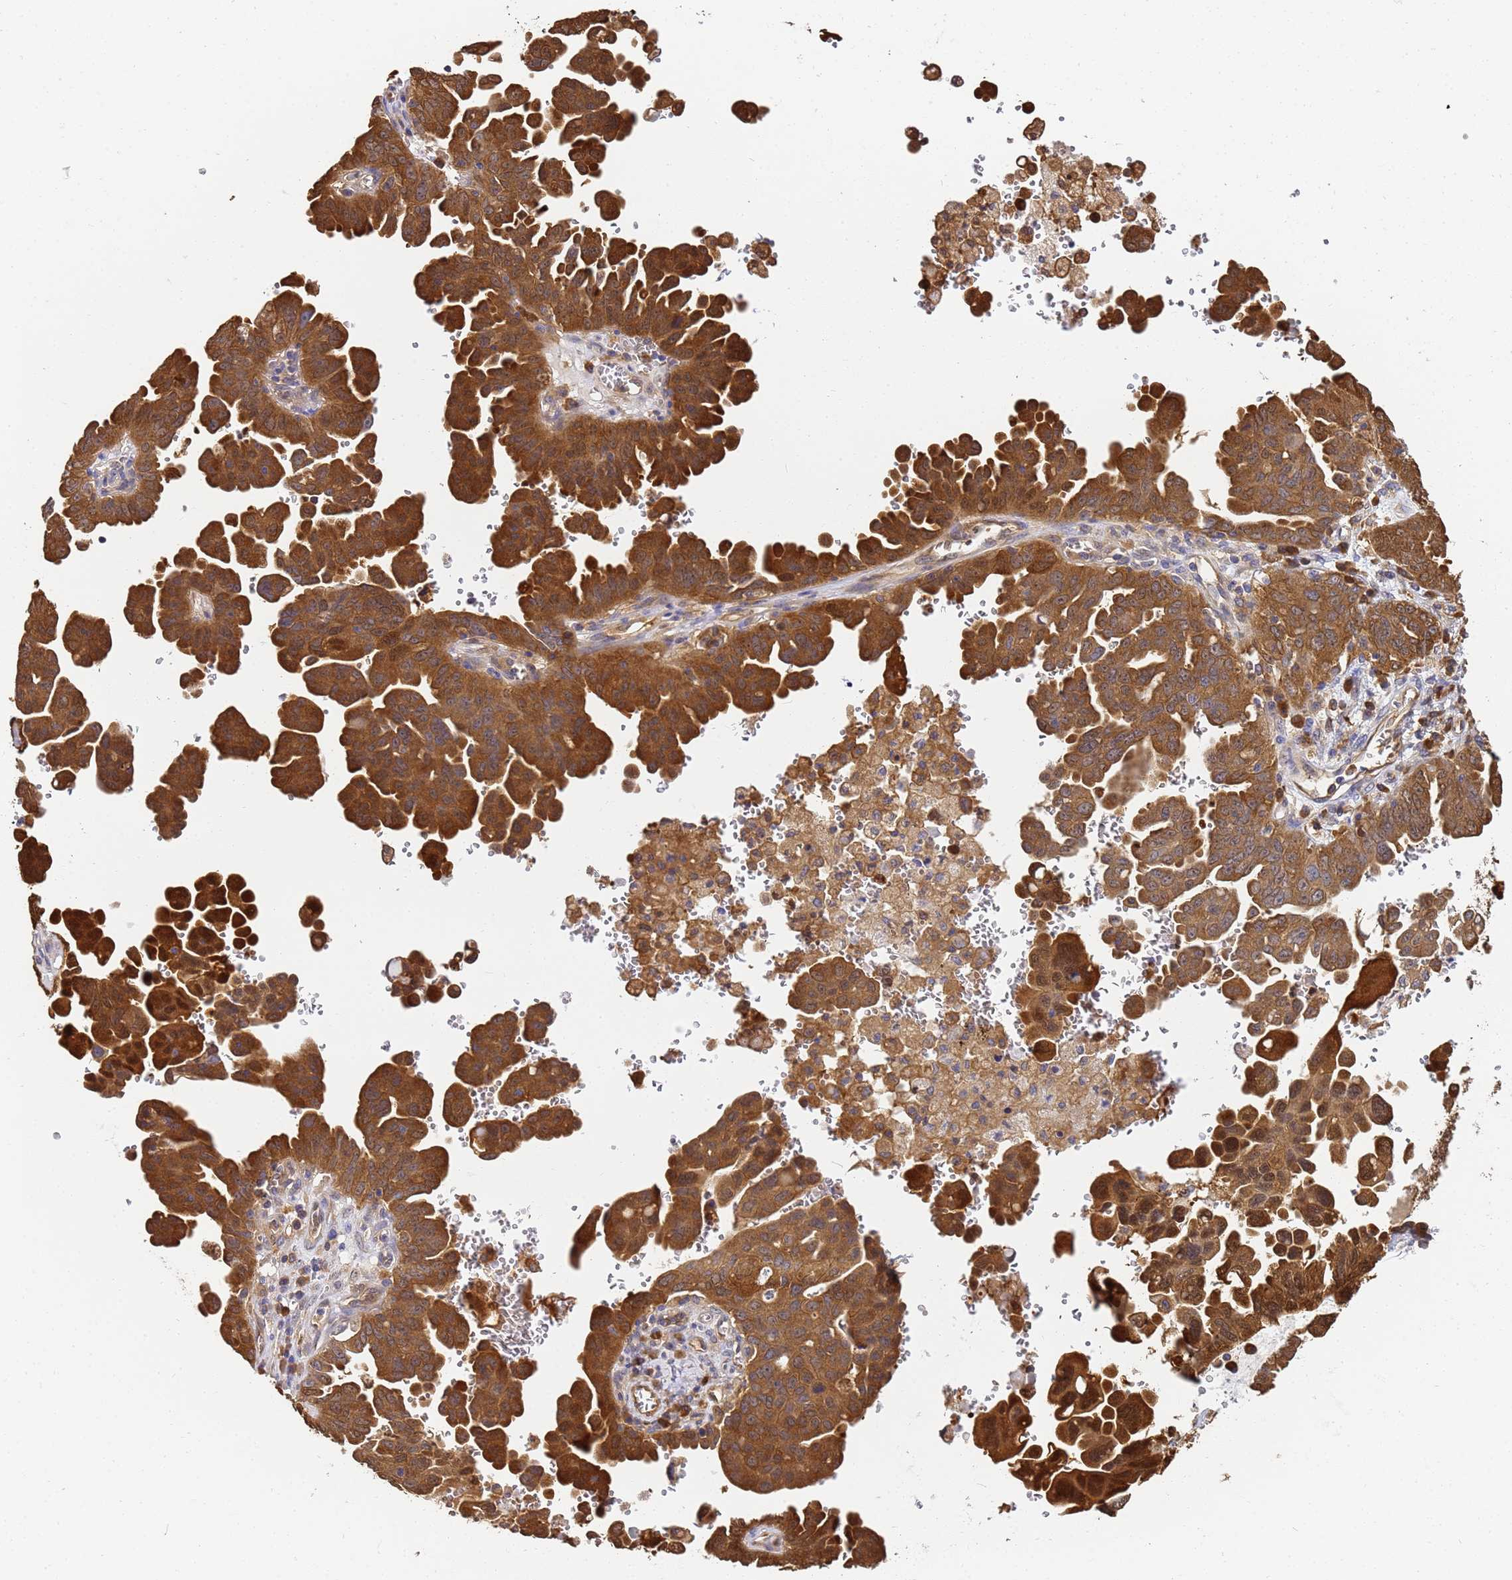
{"staining": {"intensity": "moderate", "quantity": ">75%", "location": "cytoplasmic/membranous"}, "tissue": "ovarian cancer", "cell_type": "Tumor cells", "image_type": "cancer", "snomed": [{"axis": "morphology", "description": "Carcinoma, endometroid"}, {"axis": "topography", "description": "Ovary"}], "caption": "Ovarian cancer was stained to show a protein in brown. There is medium levels of moderate cytoplasmic/membranous expression in about >75% of tumor cells.", "gene": "NME1-NME2", "patient": {"sex": "female", "age": 62}}